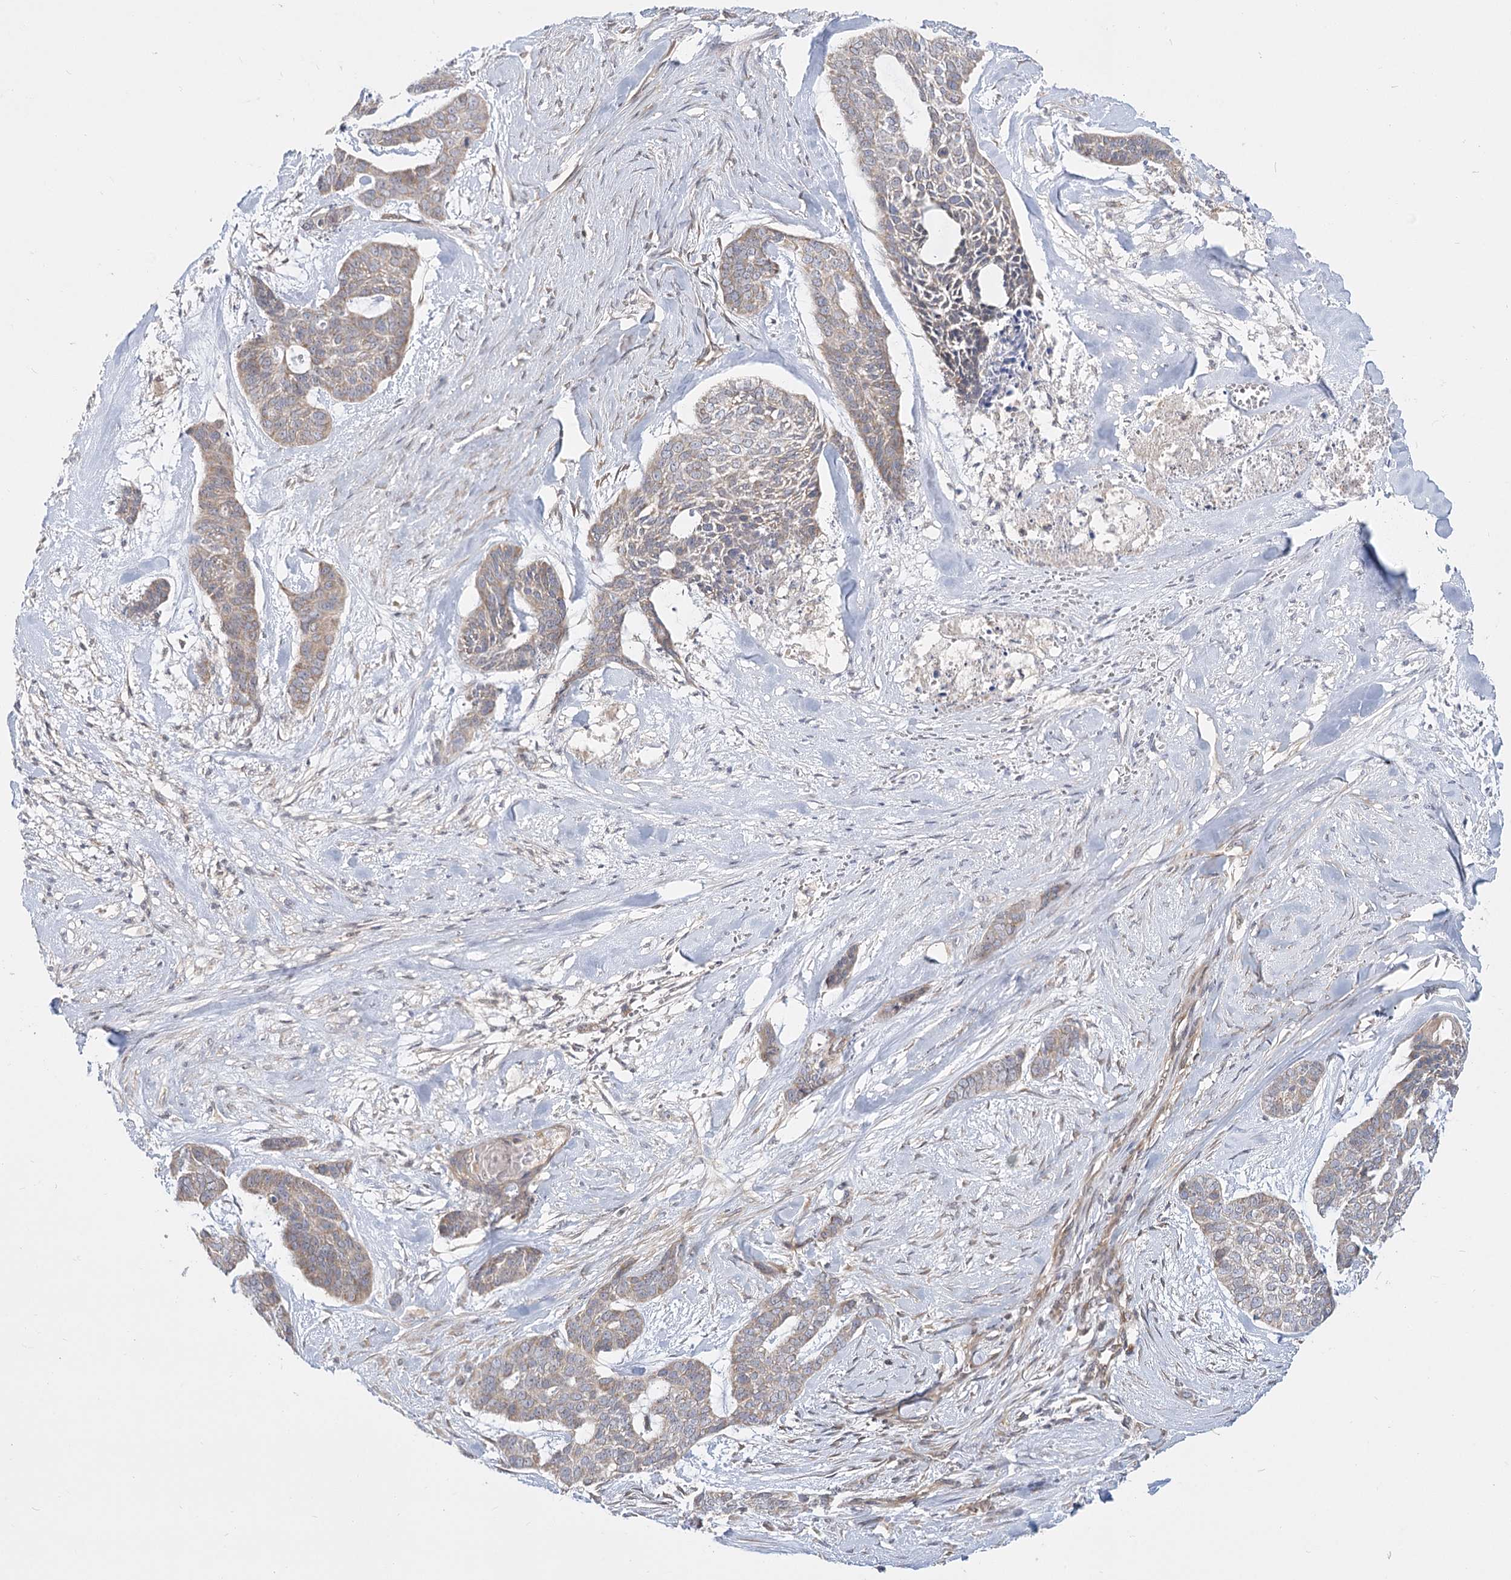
{"staining": {"intensity": "weak", "quantity": "25%-75%", "location": "cytoplasmic/membranous"}, "tissue": "skin cancer", "cell_type": "Tumor cells", "image_type": "cancer", "snomed": [{"axis": "morphology", "description": "Basal cell carcinoma"}, {"axis": "topography", "description": "Skin"}], "caption": "About 25%-75% of tumor cells in skin cancer show weak cytoplasmic/membranous protein expression as visualized by brown immunohistochemical staining.", "gene": "MTMR3", "patient": {"sex": "female", "age": 64}}